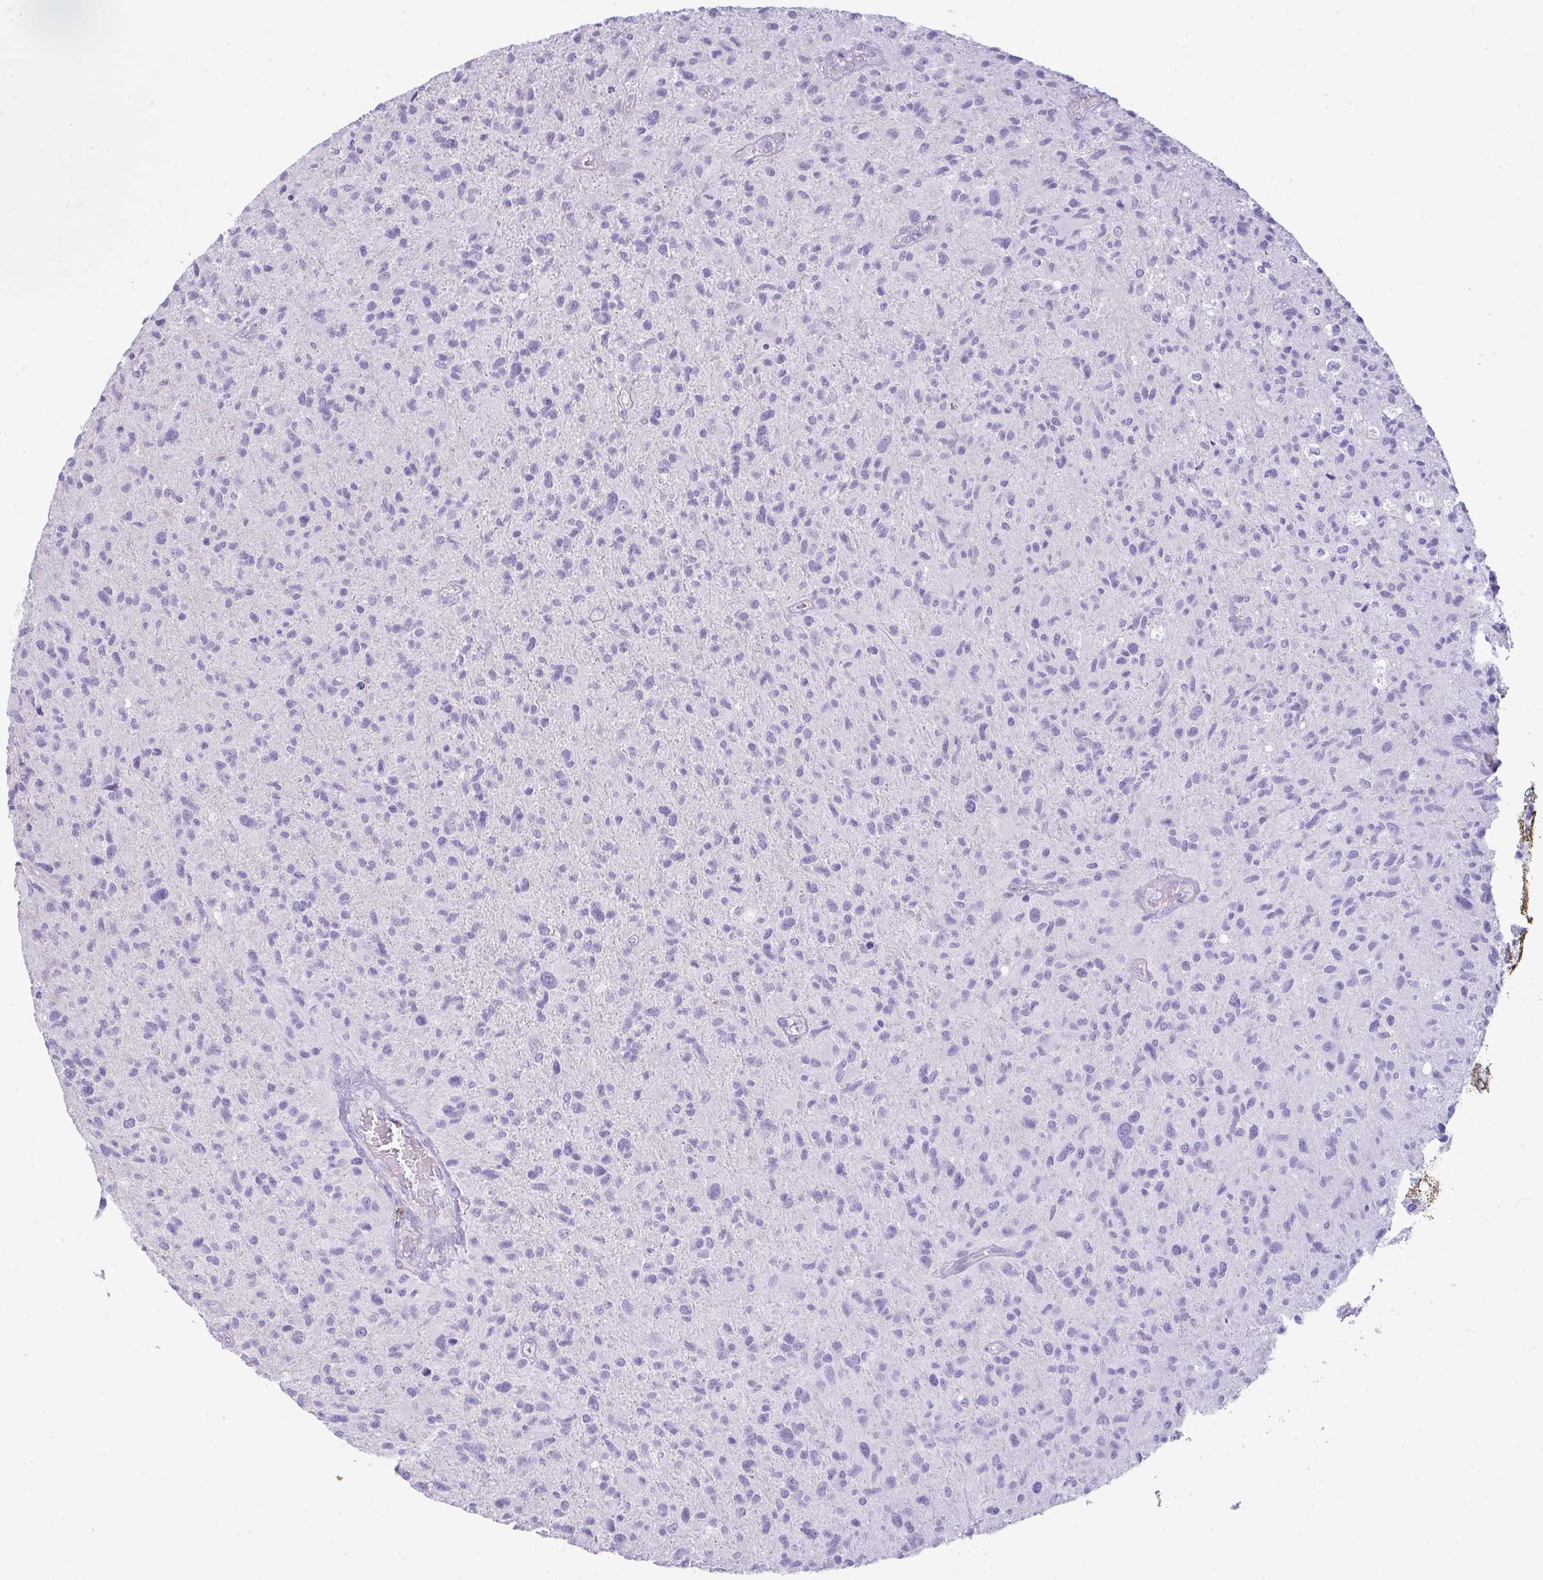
{"staining": {"intensity": "negative", "quantity": "none", "location": "none"}, "tissue": "glioma", "cell_type": "Tumor cells", "image_type": "cancer", "snomed": [{"axis": "morphology", "description": "Glioma, malignant, High grade"}, {"axis": "topography", "description": "Brain"}], "caption": "High power microscopy image of an IHC histopathology image of glioma, revealing no significant staining in tumor cells. Brightfield microscopy of immunohistochemistry stained with DAB (3,3'-diaminobenzidine) (brown) and hematoxylin (blue), captured at high magnification.", "gene": "RASL10A", "patient": {"sex": "female", "age": 70}}